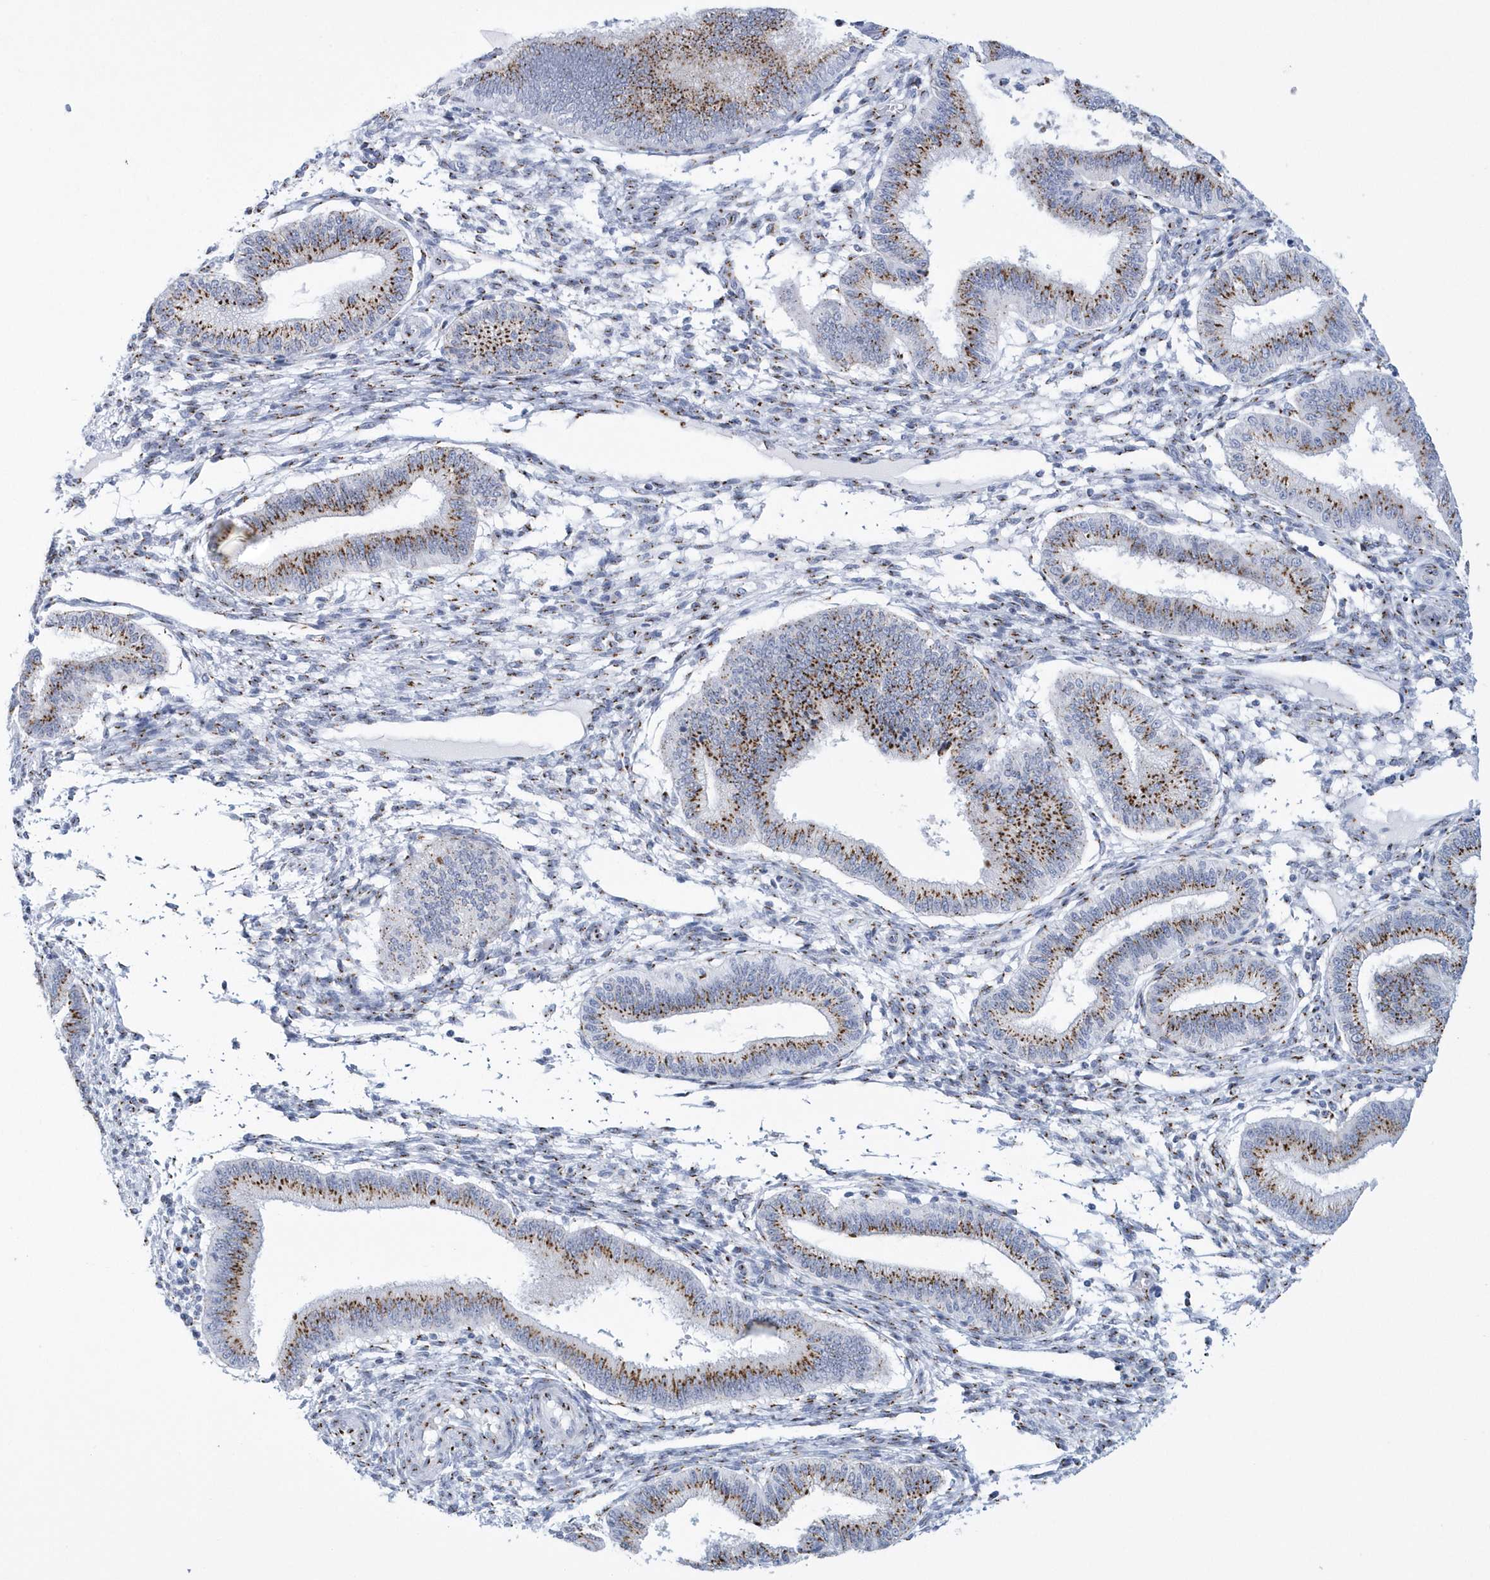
{"staining": {"intensity": "moderate", "quantity": "25%-75%", "location": "cytoplasmic/membranous"}, "tissue": "endometrium", "cell_type": "Cells in endometrial stroma", "image_type": "normal", "snomed": [{"axis": "morphology", "description": "Normal tissue, NOS"}, {"axis": "topography", "description": "Endometrium"}], "caption": "DAB (3,3'-diaminobenzidine) immunohistochemical staining of normal endometrium exhibits moderate cytoplasmic/membranous protein expression in about 25%-75% of cells in endometrial stroma.", "gene": "SLX9", "patient": {"sex": "female", "age": 39}}